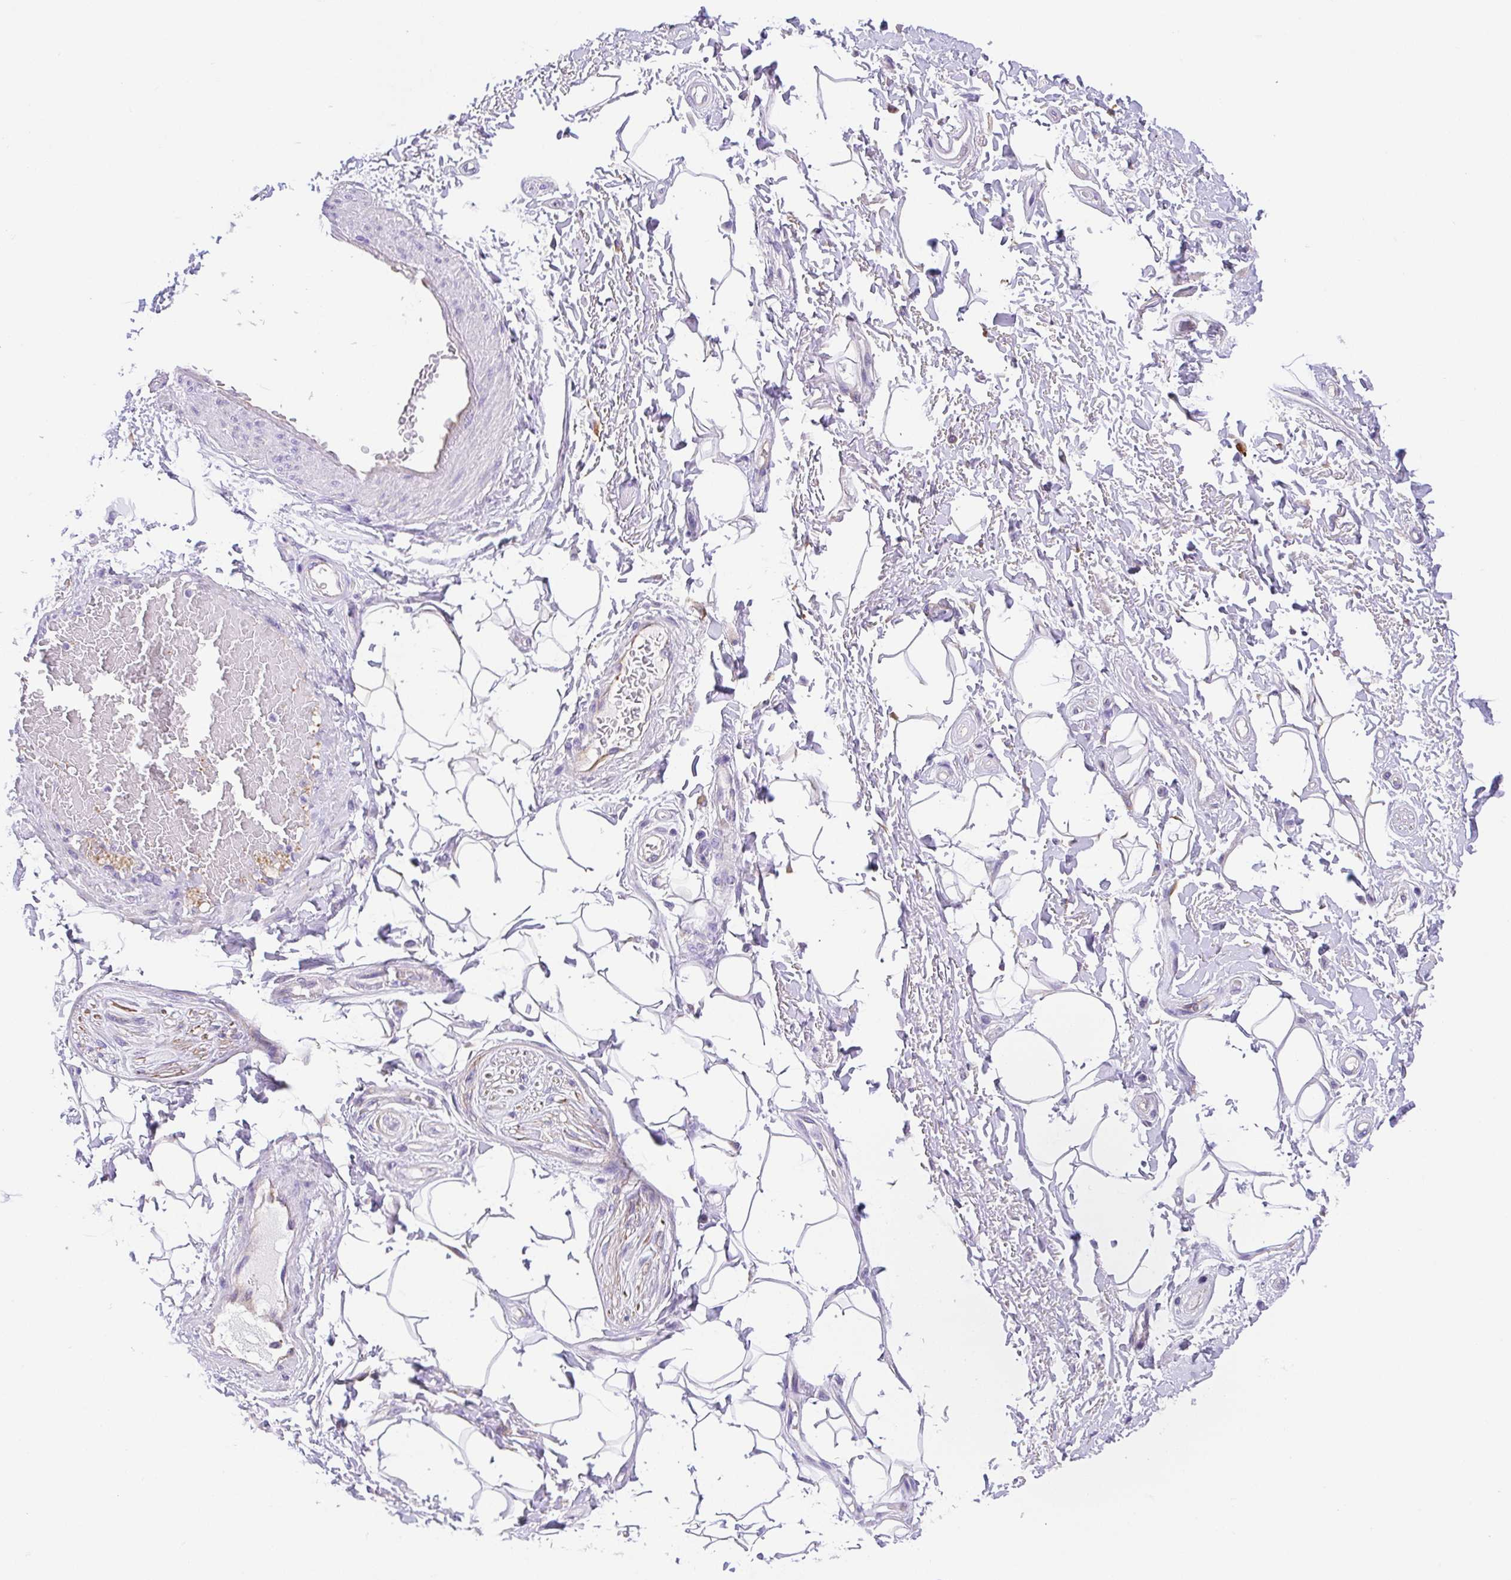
{"staining": {"intensity": "negative", "quantity": "none", "location": "none"}, "tissue": "adipose tissue", "cell_type": "Adipocytes", "image_type": "normal", "snomed": [{"axis": "morphology", "description": "Normal tissue, NOS"}, {"axis": "topography", "description": "Peripheral nerve tissue"}], "caption": "Adipocytes show no significant positivity in benign adipose tissue.", "gene": "SLC13A1", "patient": {"sex": "male", "age": 51}}